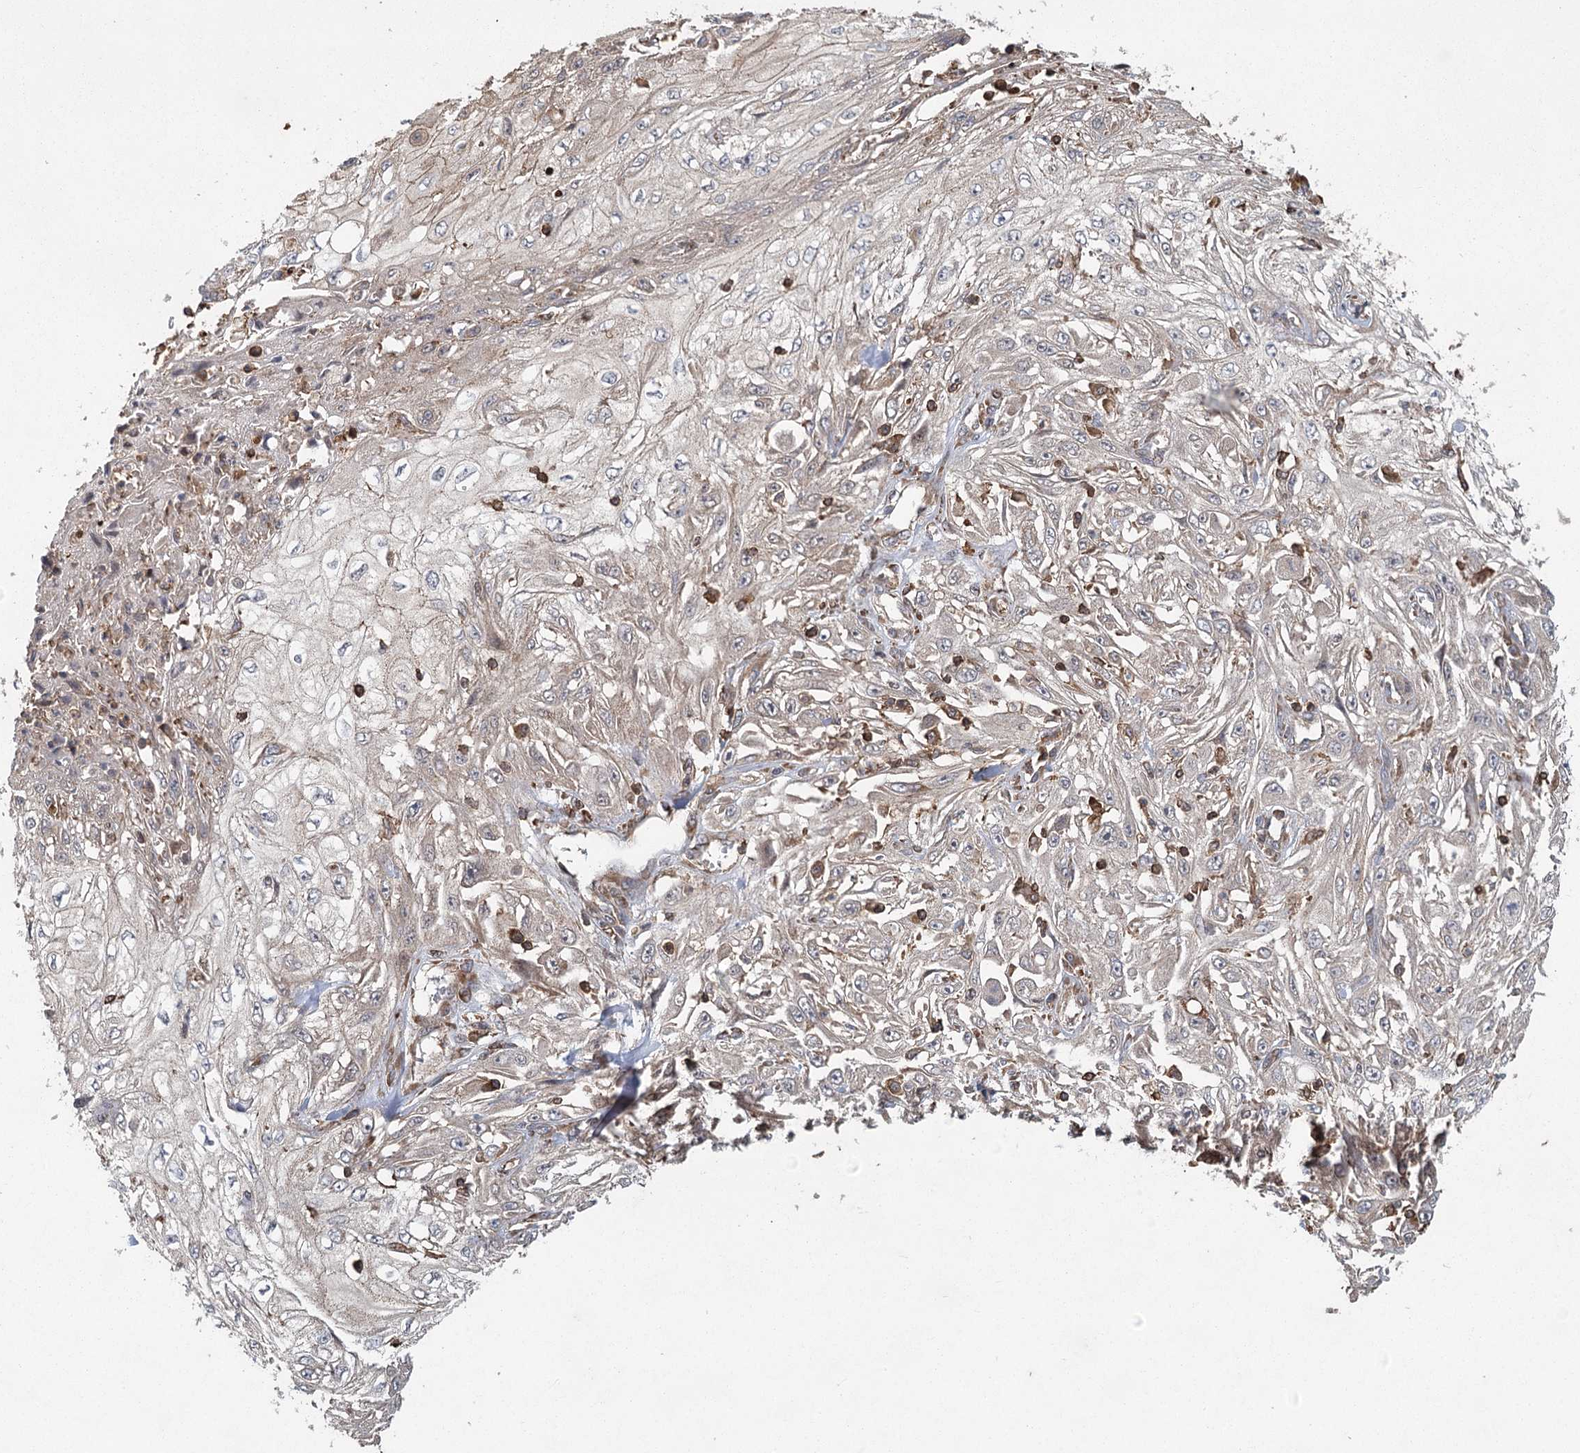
{"staining": {"intensity": "negative", "quantity": "none", "location": "none"}, "tissue": "skin cancer", "cell_type": "Tumor cells", "image_type": "cancer", "snomed": [{"axis": "morphology", "description": "Squamous cell carcinoma, NOS"}, {"axis": "topography", "description": "Skin"}], "caption": "Immunohistochemical staining of skin cancer (squamous cell carcinoma) demonstrates no significant positivity in tumor cells.", "gene": "PLEKHA7", "patient": {"sex": "male", "age": 75}}